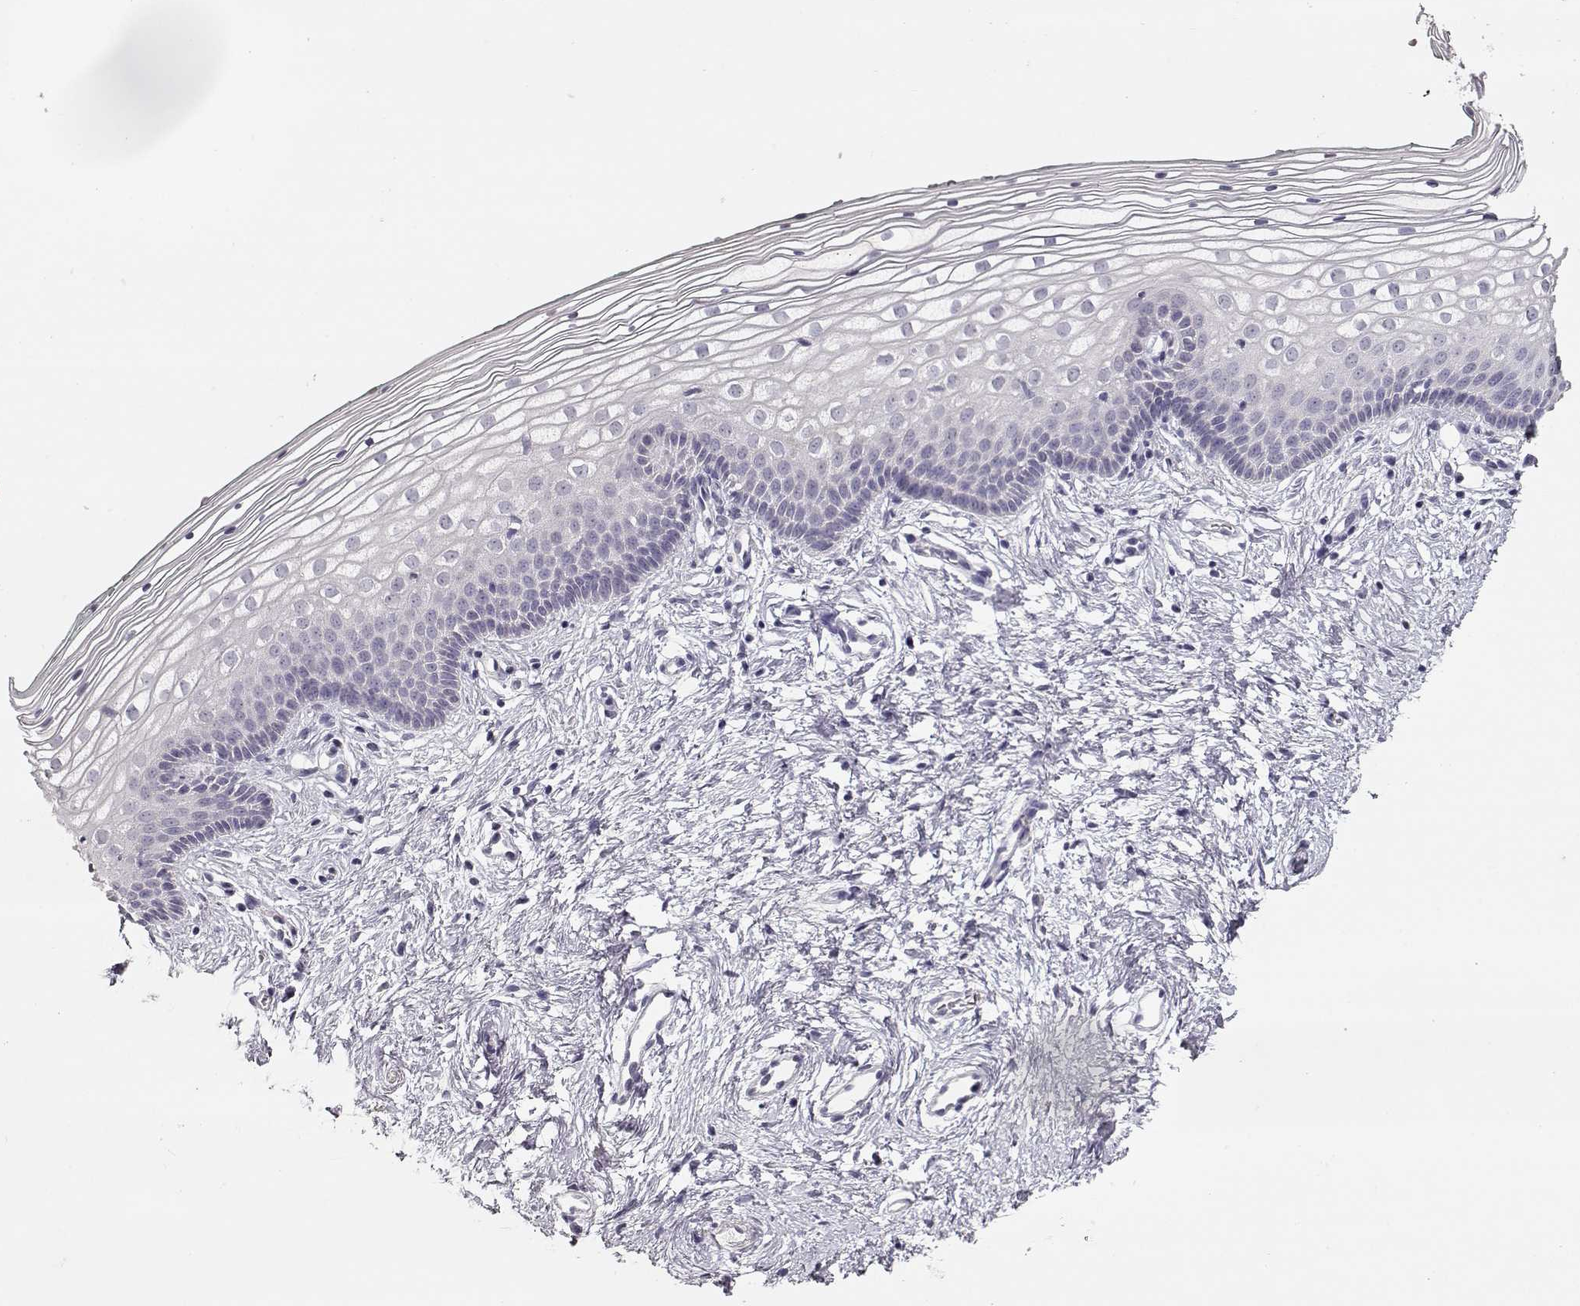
{"staining": {"intensity": "negative", "quantity": "none", "location": "none"}, "tissue": "vagina", "cell_type": "Squamous epithelial cells", "image_type": "normal", "snomed": [{"axis": "morphology", "description": "Normal tissue, NOS"}, {"axis": "topography", "description": "Vagina"}], "caption": "Human vagina stained for a protein using immunohistochemistry (IHC) demonstrates no expression in squamous epithelial cells.", "gene": "TPH2", "patient": {"sex": "female", "age": 36}}